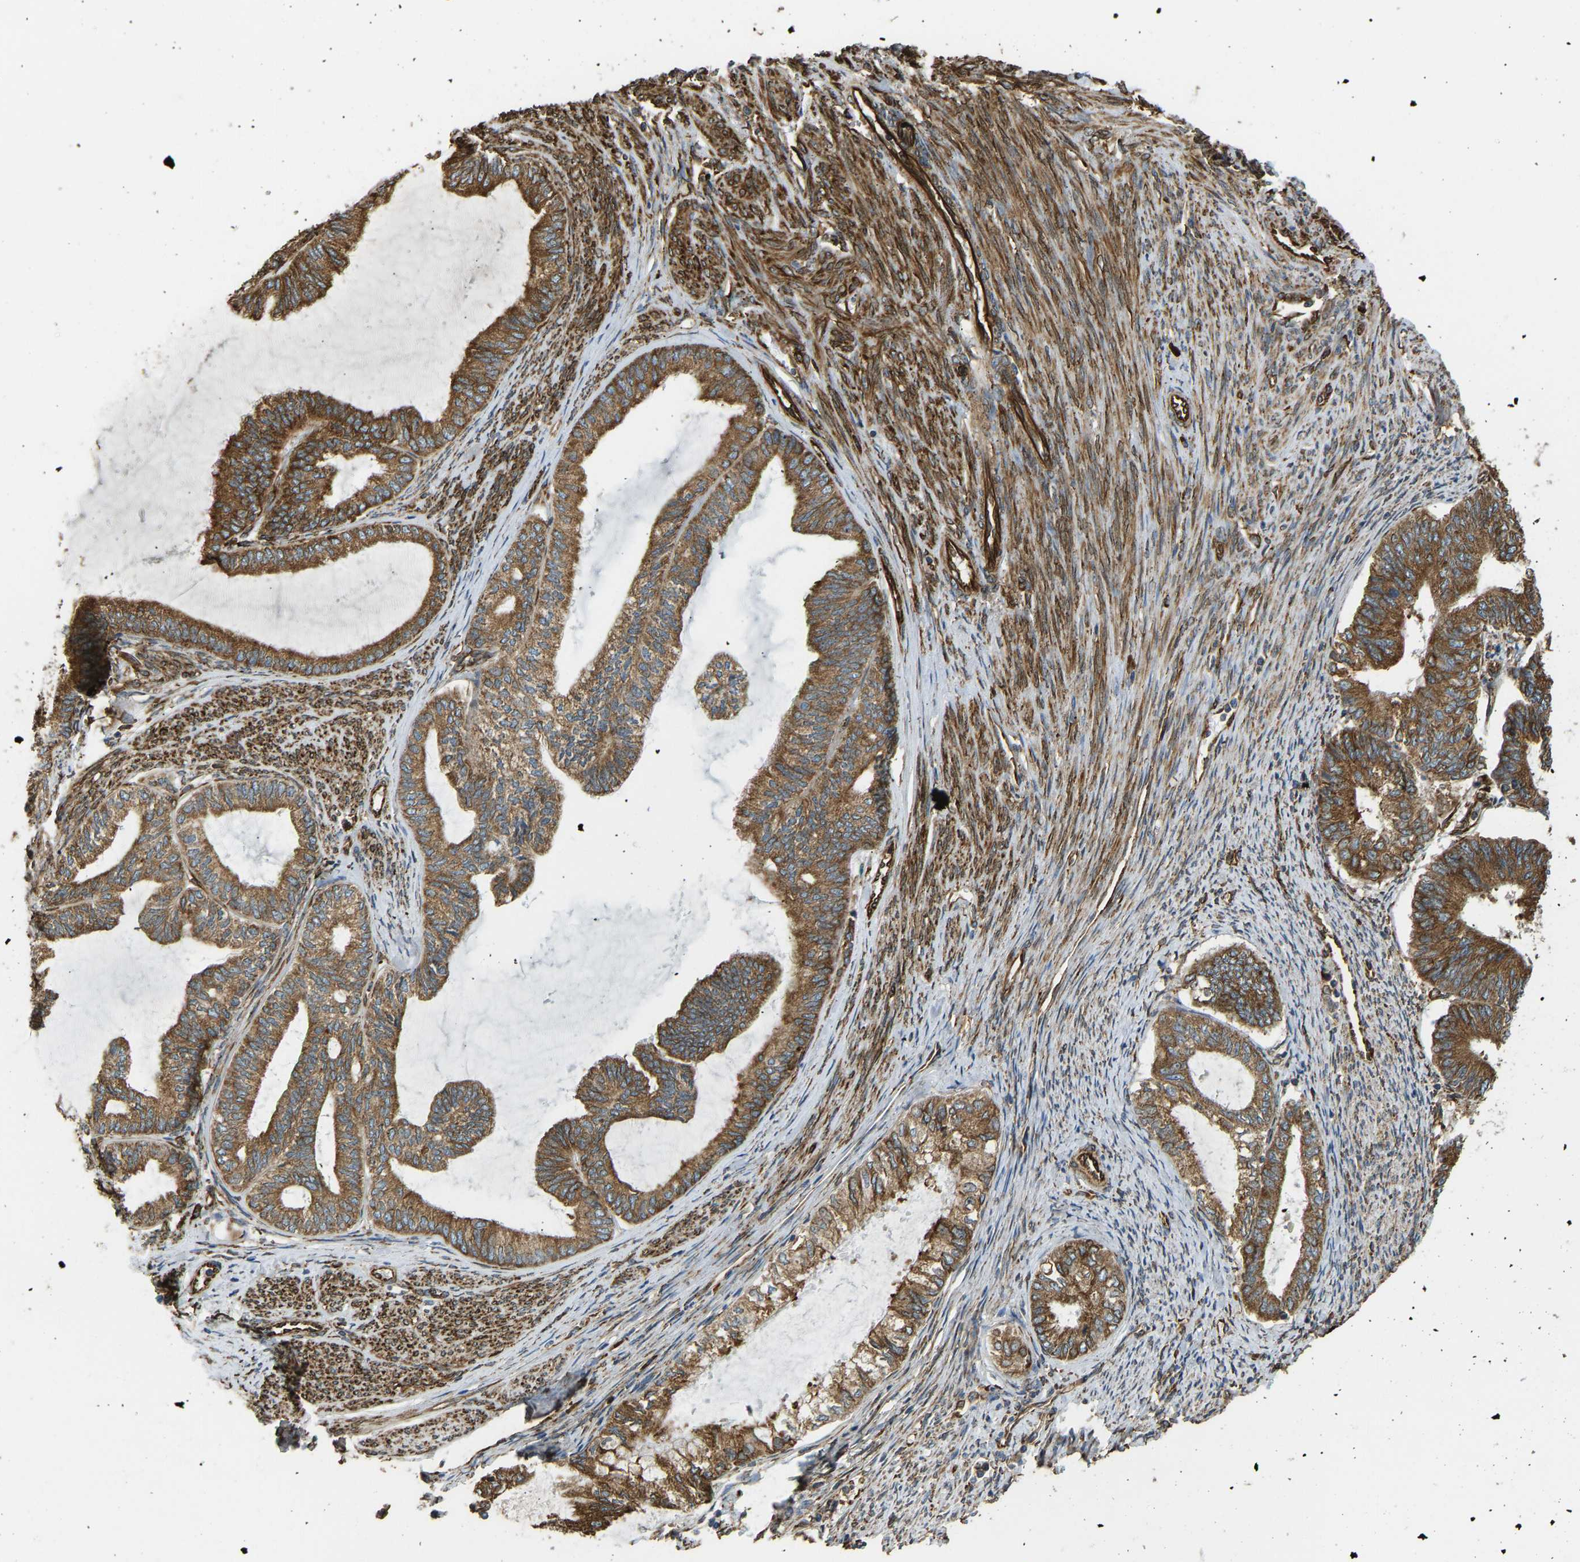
{"staining": {"intensity": "strong", "quantity": ">75%", "location": "cytoplasmic/membranous"}, "tissue": "endometrial cancer", "cell_type": "Tumor cells", "image_type": "cancer", "snomed": [{"axis": "morphology", "description": "Adenocarcinoma, NOS"}, {"axis": "topography", "description": "Endometrium"}], "caption": "A brown stain labels strong cytoplasmic/membranous staining of a protein in adenocarcinoma (endometrial) tumor cells.", "gene": "BEX3", "patient": {"sex": "female", "age": 86}}